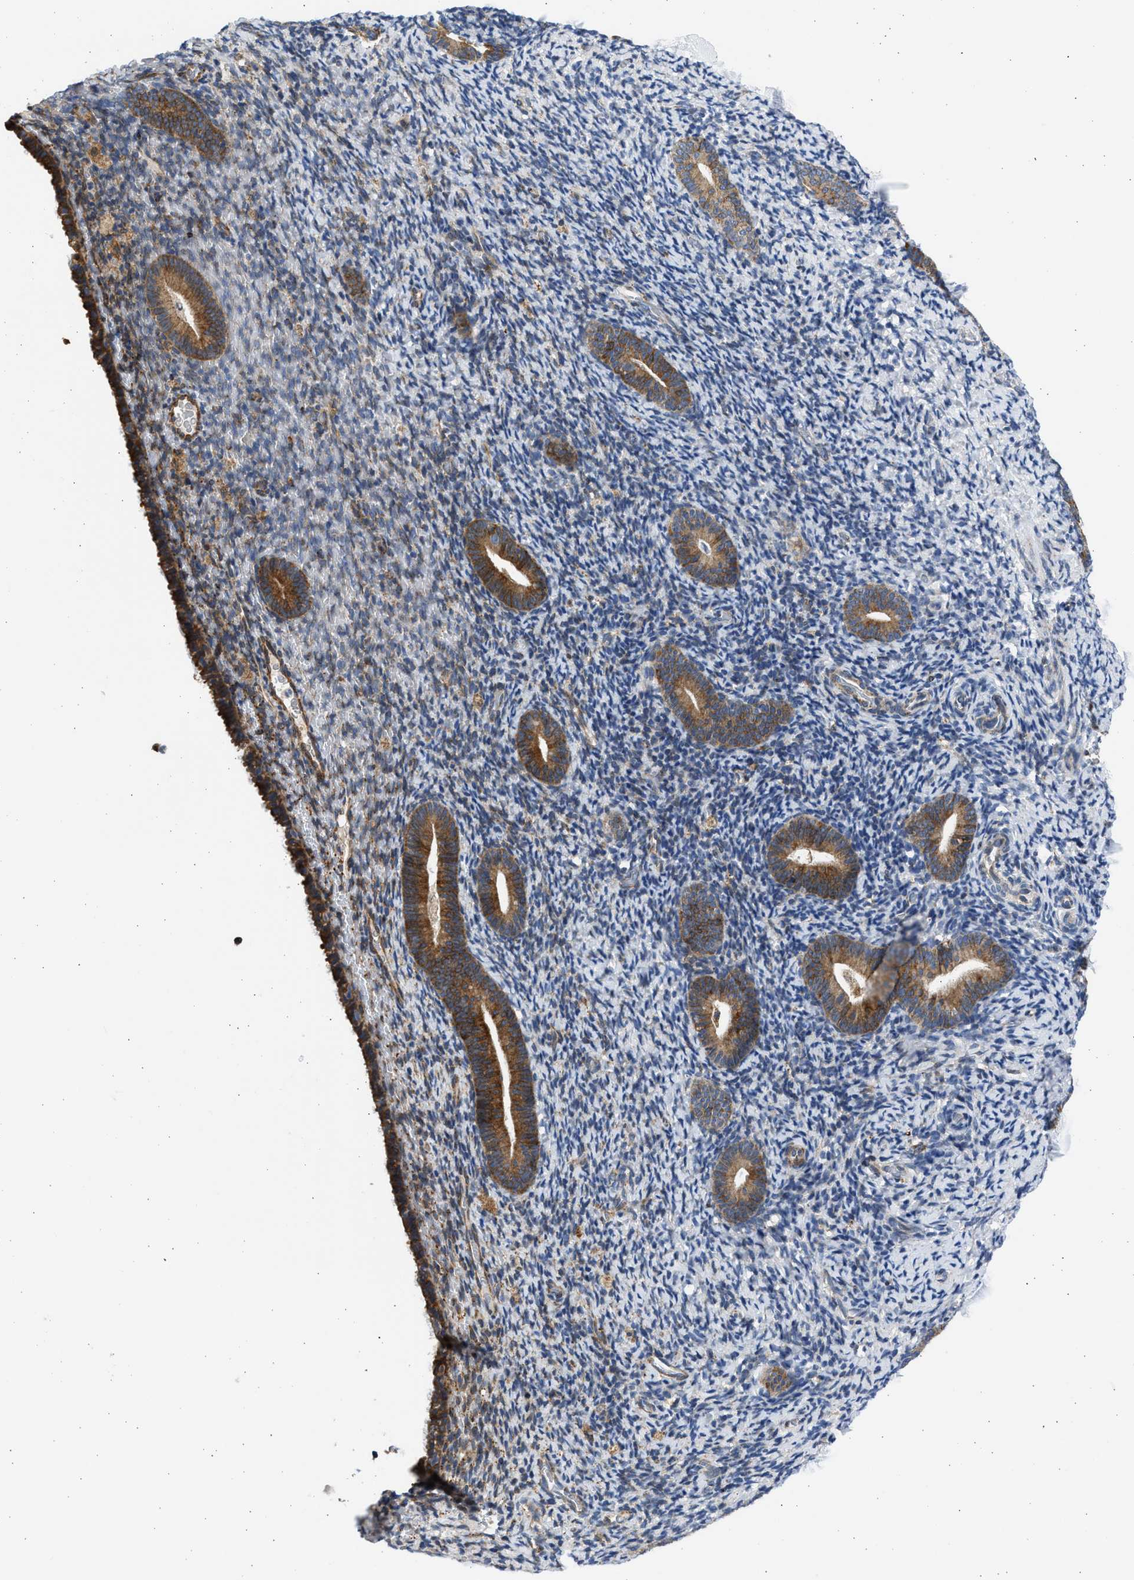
{"staining": {"intensity": "moderate", "quantity": "<25%", "location": "cytoplasmic/membranous"}, "tissue": "endometrium", "cell_type": "Cells in endometrial stroma", "image_type": "normal", "snomed": [{"axis": "morphology", "description": "Normal tissue, NOS"}, {"axis": "topography", "description": "Endometrium"}], "caption": "Cells in endometrial stroma exhibit low levels of moderate cytoplasmic/membranous expression in approximately <25% of cells in normal endometrium. Using DAB (3,3'-diaminobenzidine) (brown) and hematoxylin (blue) stains, captured at high magnification using brightfield microscopy.", "gene": "PLD2", "patient": {"sex": "female", "age": 51}}